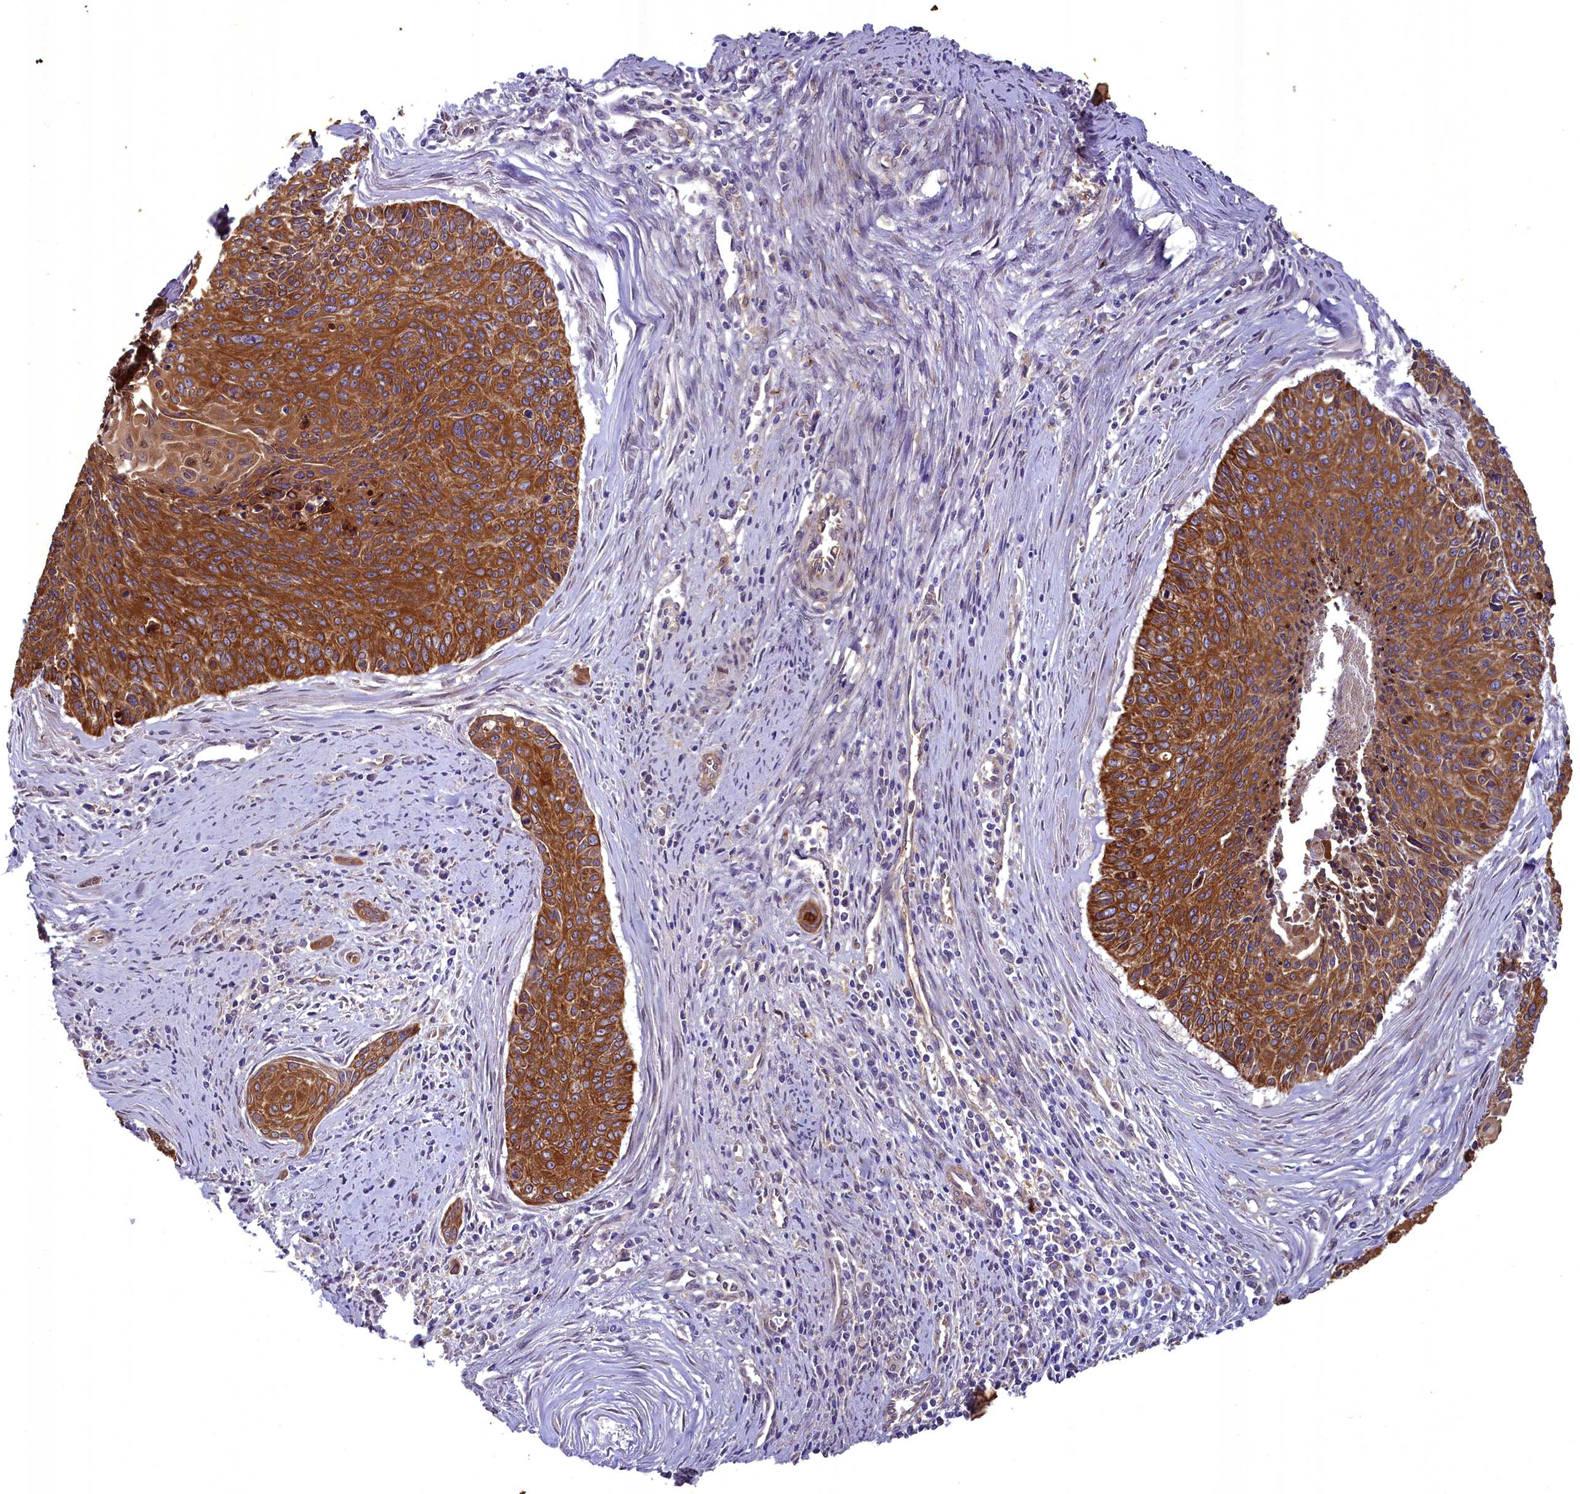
{"staining": {"intensity": "strong", "quantity": ">75%", "location": "cytoplasmic/membranous"}, "tissue": "cervical cancer", "cell_type": "Tumor cells", "image_type": "cancer", "snomed": [{"axis": "morphology", "description": "Squamous cell carcinoma, NOS"}, {"axis": "topography", "description": "Cervix"}], "caption": "Strong cytoplasmic/membranous positivity is seen in about >75% of tumor cells in cervical cancer (squamous cell carcinoma).", "gene": "ACAD8", "patient": {"sex": "female", "age": 55}}